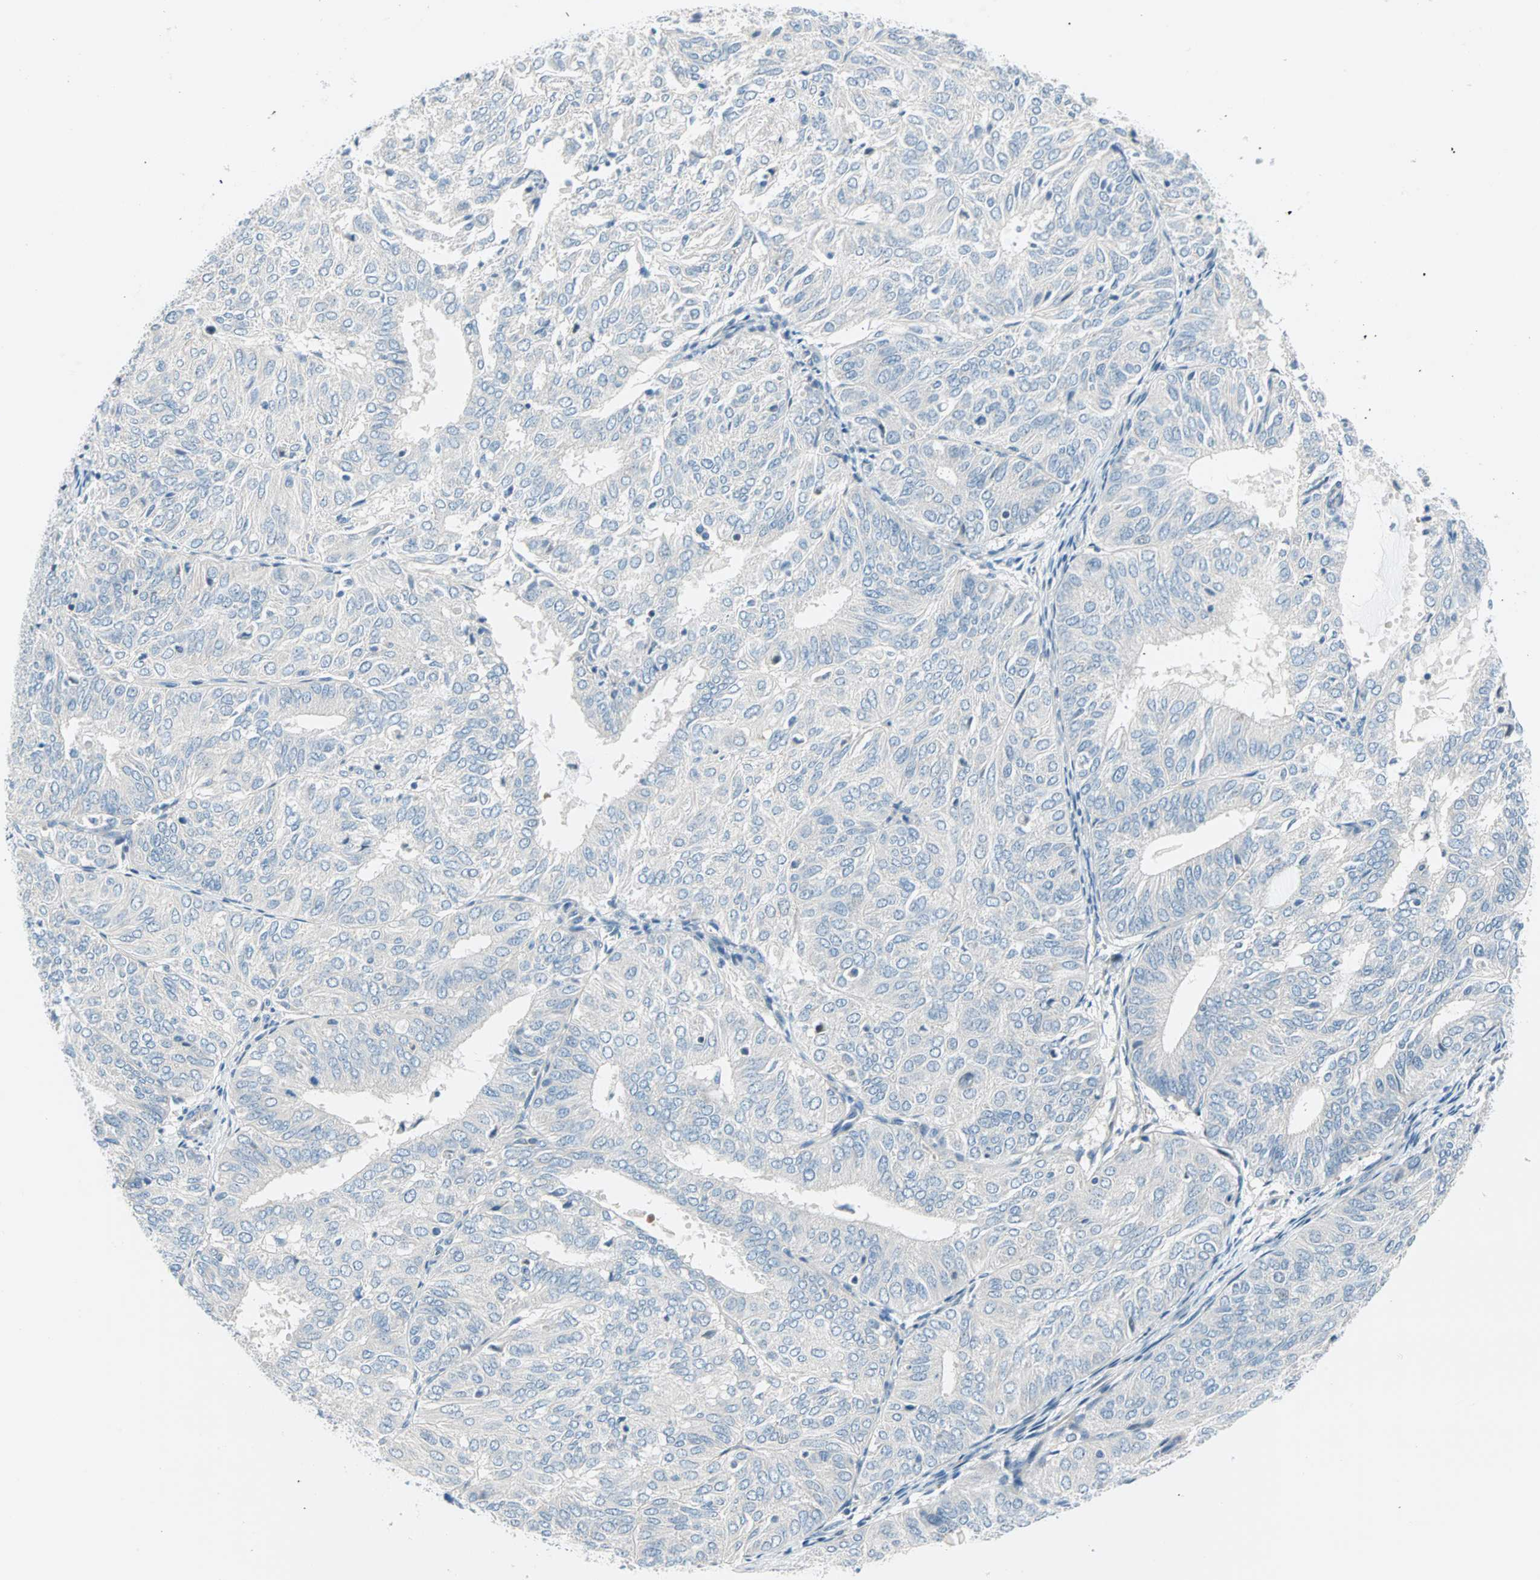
{"staining": {"intensity": "negative", "quantity": "none", "location": "none"}, "tissue": "endometrial cancer", "cell_type": "Tumor cells", "image_type": "cancer", "snomed": [{"axis": "morphology", "description": "Adenocarcinoma, NOS"}, {"axis": "topography", "description": "Uterus"}], "caption": "This histopathology image is of endometrial cancer (adenocarcinoma) stained with immunohistochemistry to label a protein in brown with the nuclei are counter-stained blue. There is no positivity in tumor cells.", "gene": "TMEM163", "patient": {"sex": "female", "age": 60}}